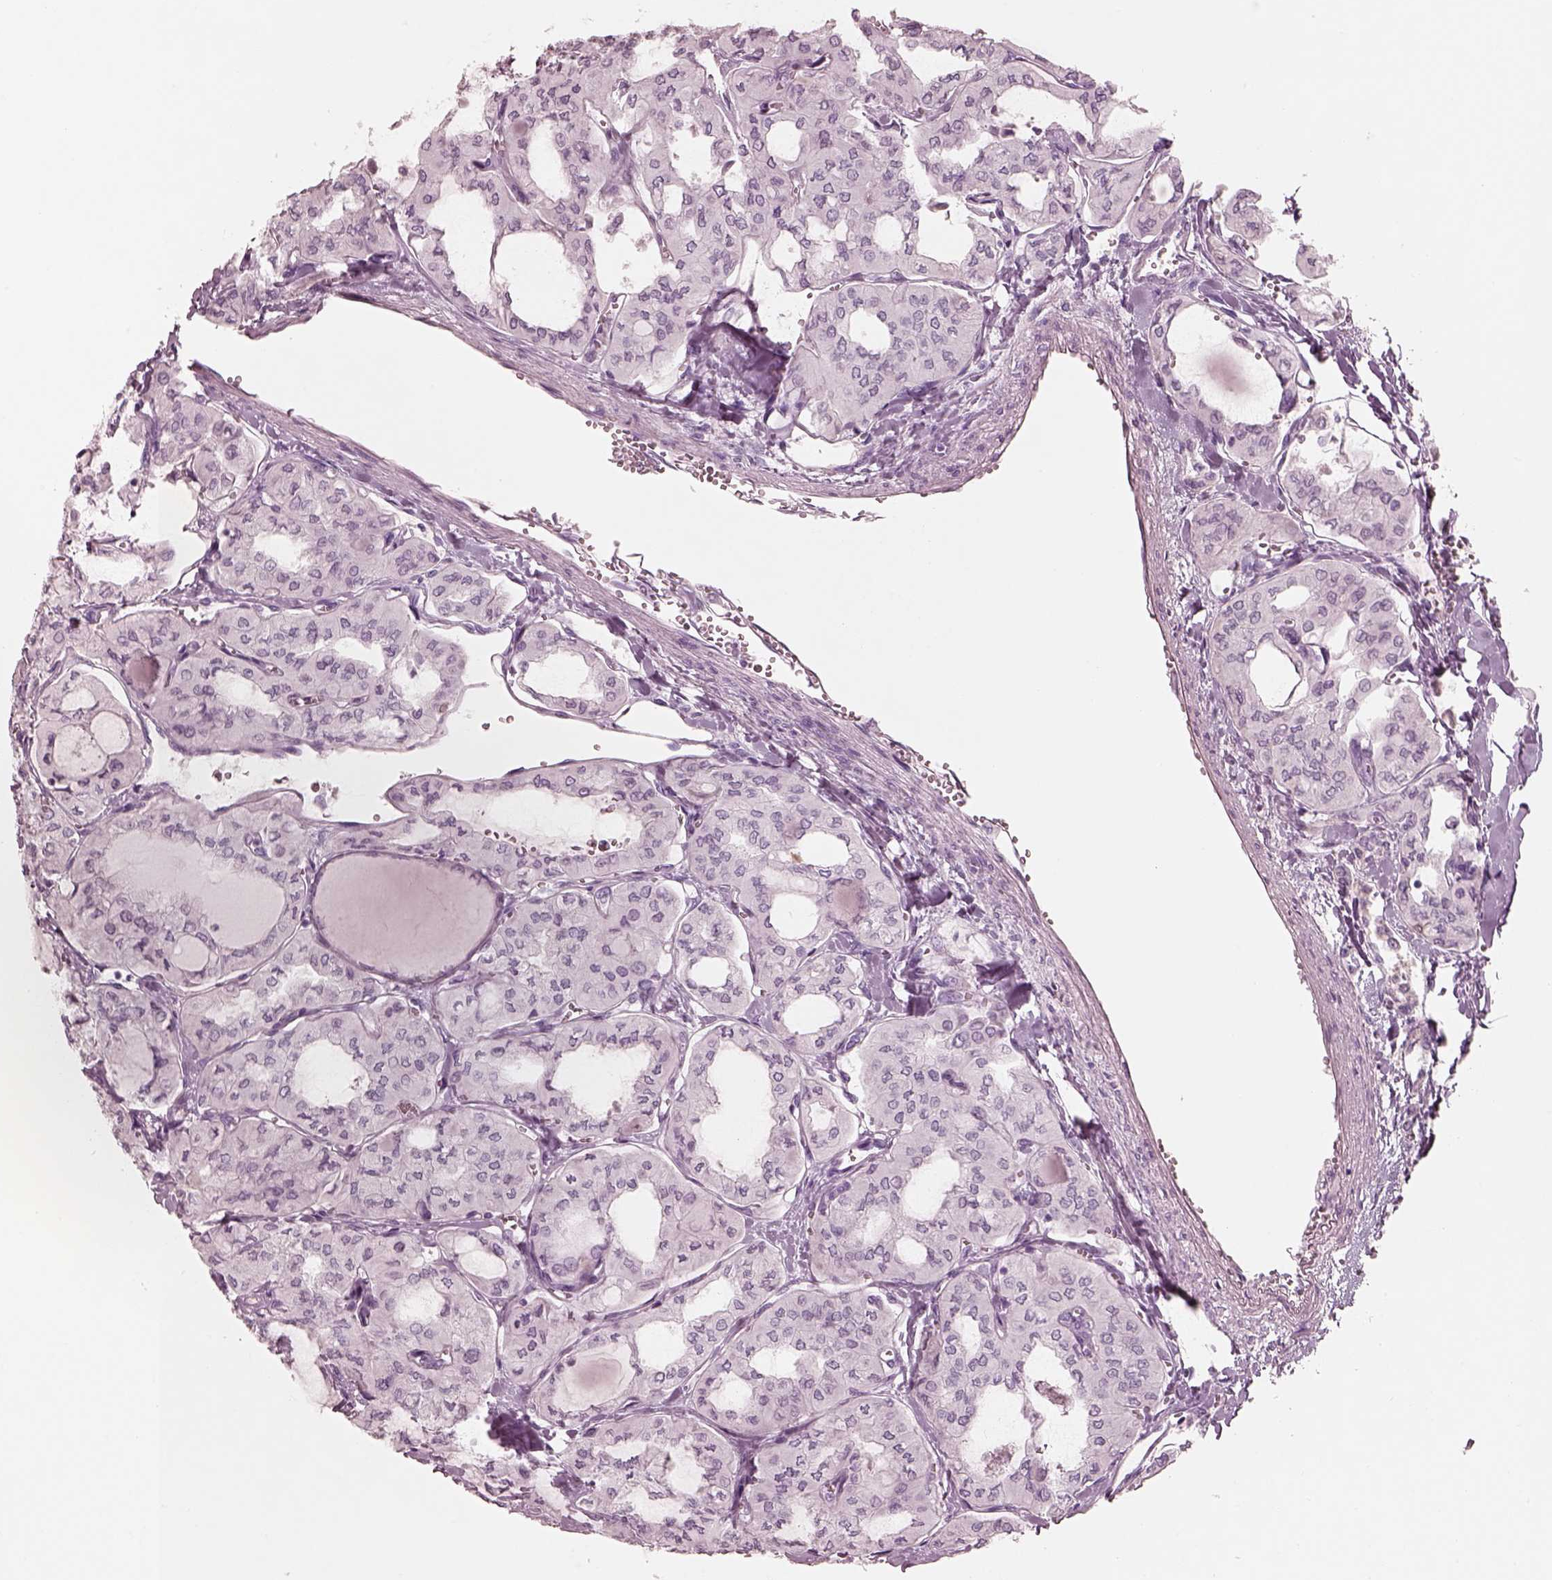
{"staining": {"intensity": "negative", "quantity": "none", "location": "none"}, "tissue": "thyroid cancer", "cell_type": "Tumor cells", "image_type": "cancer", "snomed": [{"axis": "morphology", "description": "Papillary adenocarcinoma, NOS"}, {"axis": "topography", "description": "Thyroid gland"}], "caption": "The image displays no staining of tumor cells in papillary adenocarcinoma (thyroid).", "gene": "PON3", "patient": {"sex": "male", "age": 20}}